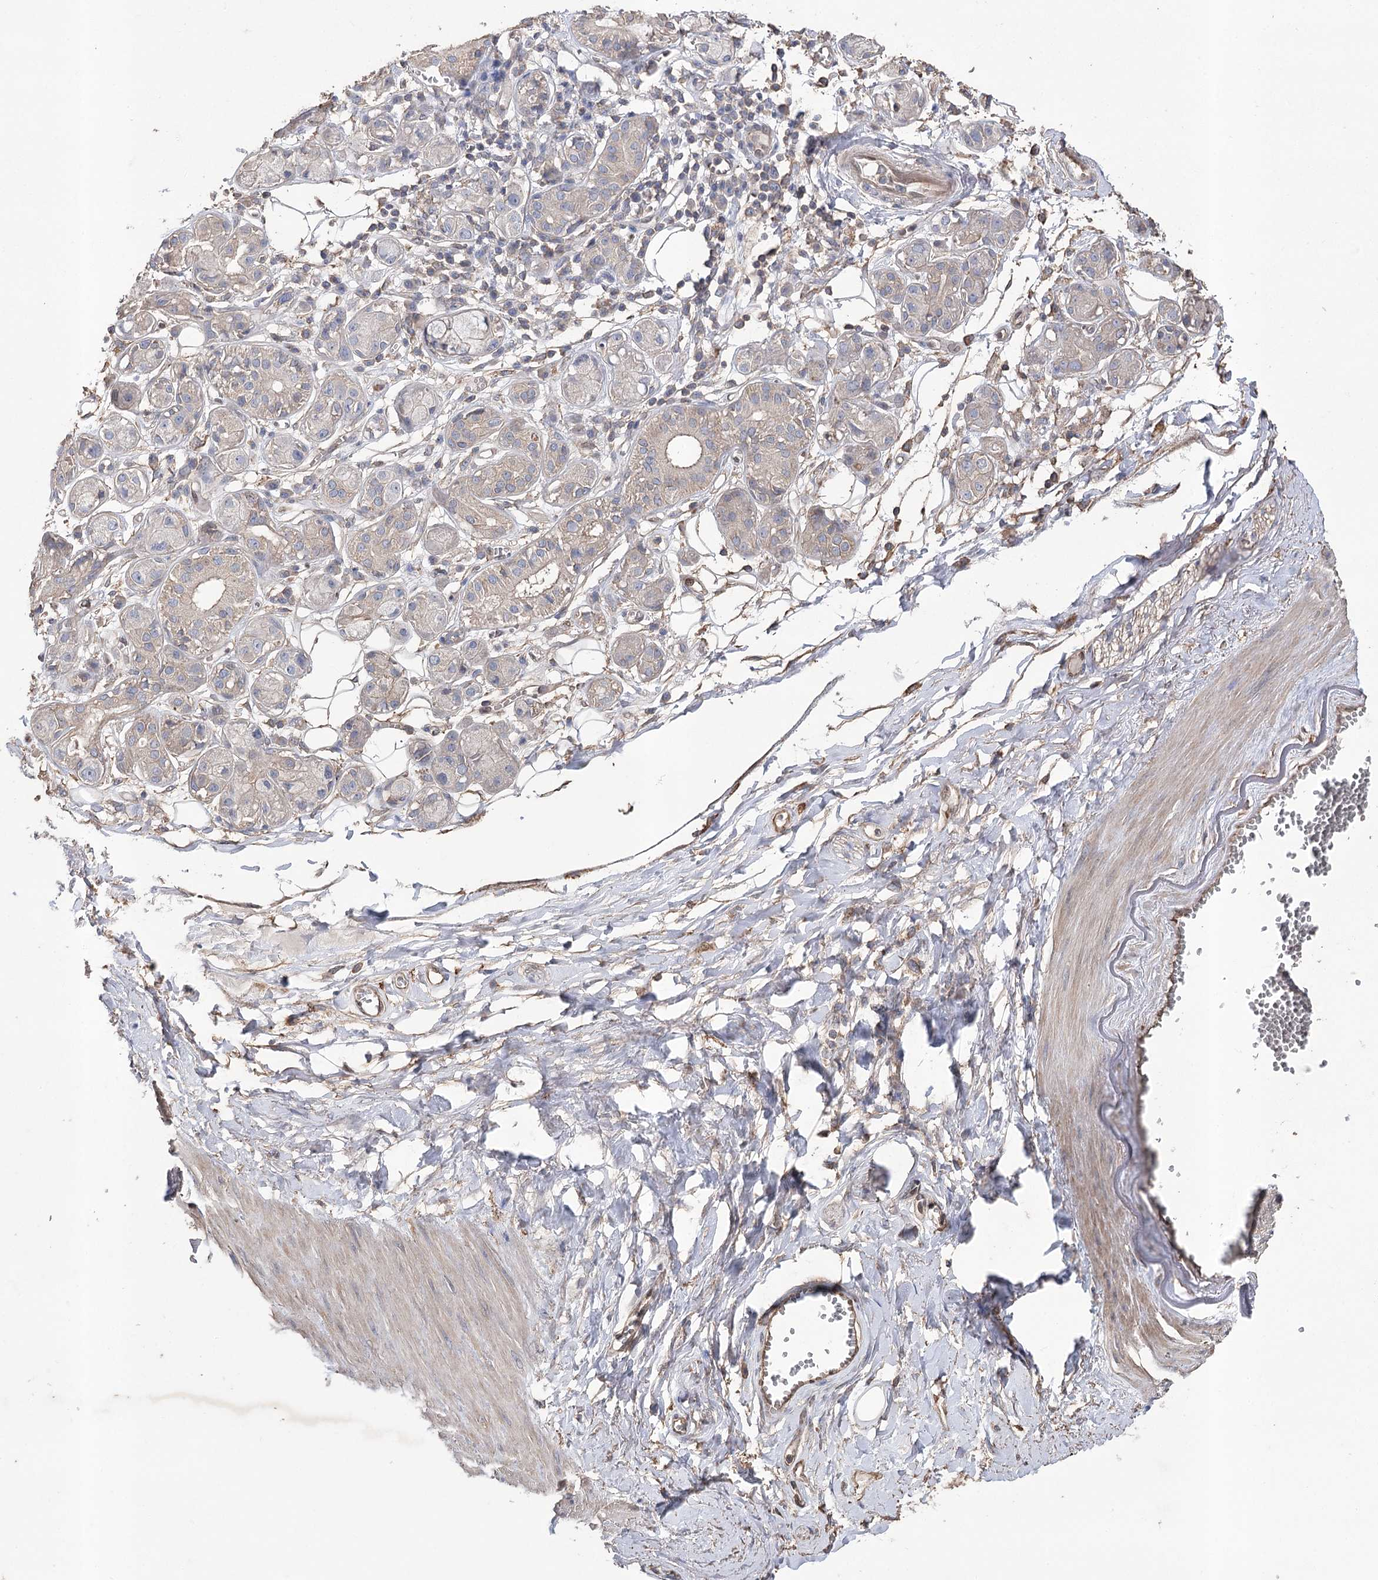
{"staining": {"intensity": "weak", "quantity": ">75%", "location": "cytoplasmic/membranous"}, "tissue": "adipose tissue", "cell_type": "Adipocytes", "image_type": "normal", "snomed": [{"axis": "morphology", "description": "Normal tissue, NOS"}, {"axis": "morphology", "description": "Inflammation, NOS"}, {"axis": "topography", "description": "Salivary gland"}, {"axis": "topography", "description": "Peripheral nerve tissue"}], "caption": "The image shows a brown stain indicating the presence of a protein in the cytoplasmic/membranous of adipocytes in adipose tissue. The protein is stained brown, and the nuclei are stained in blue (DAB IHC with brightfield microscopy, high magnification).", "gene": "FAM13B", "patient": {"sex": "female", "age": 75}}